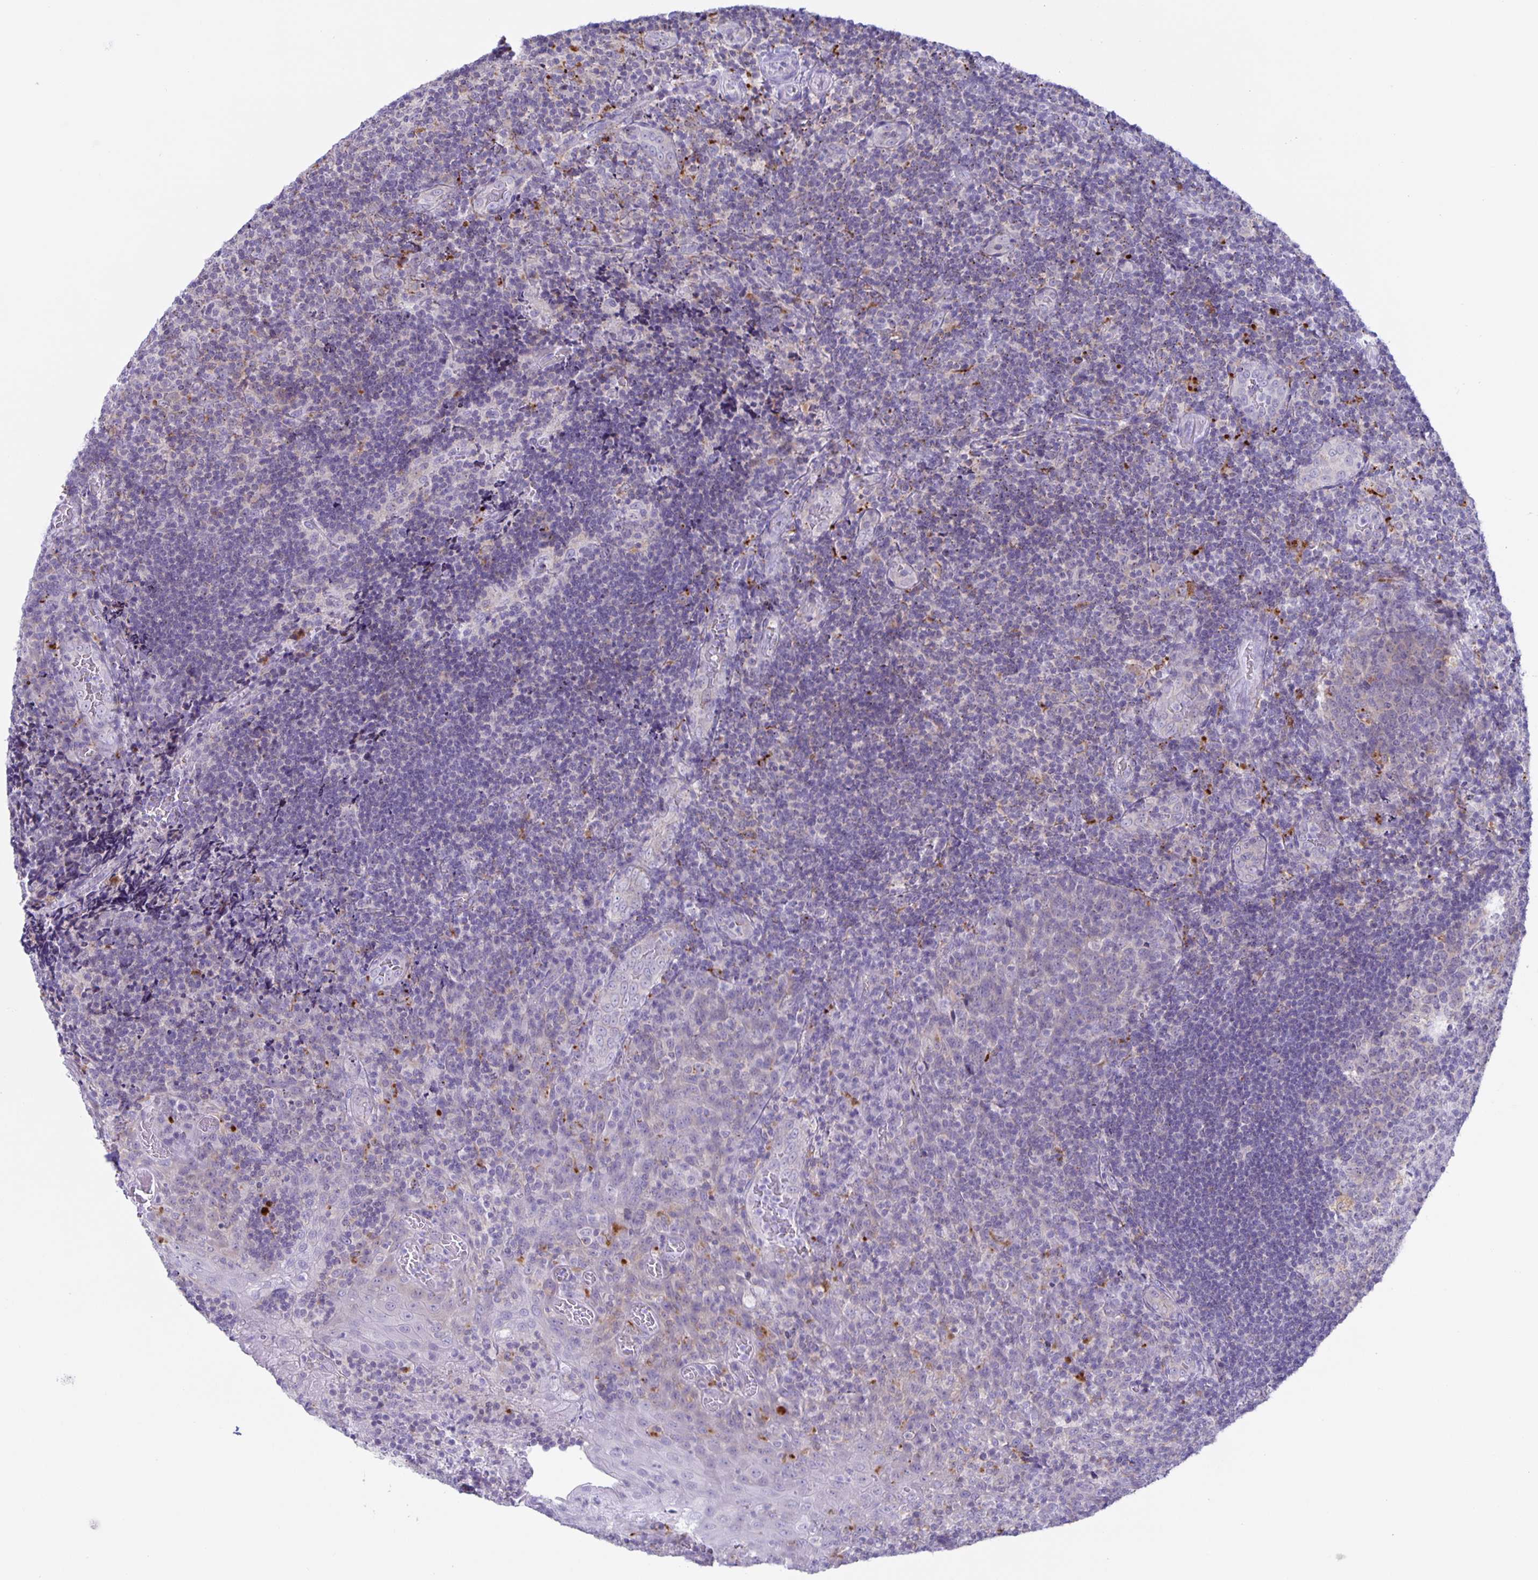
{"staining": {"intensity": "weak", "quantity": "<25%", "location": "cytoplasmic/membranous"}, "tissue": "tonsil", "cell_type": "Germinal center cells", "image_type": "normal", "snomed": [{"axis": "morphology", "description": "Normal tissue, NOS"}, {"axis": "topography", "description": "Tonsil"}], "caption": "Immunohistochemistry (IHC) micrograph of benign tonsil: tonsil stained with DAB demonstrates no significant protein staining in germinal center cells.", "gene": "LIPA", "patient": {"sex": "male", "age": 17}}